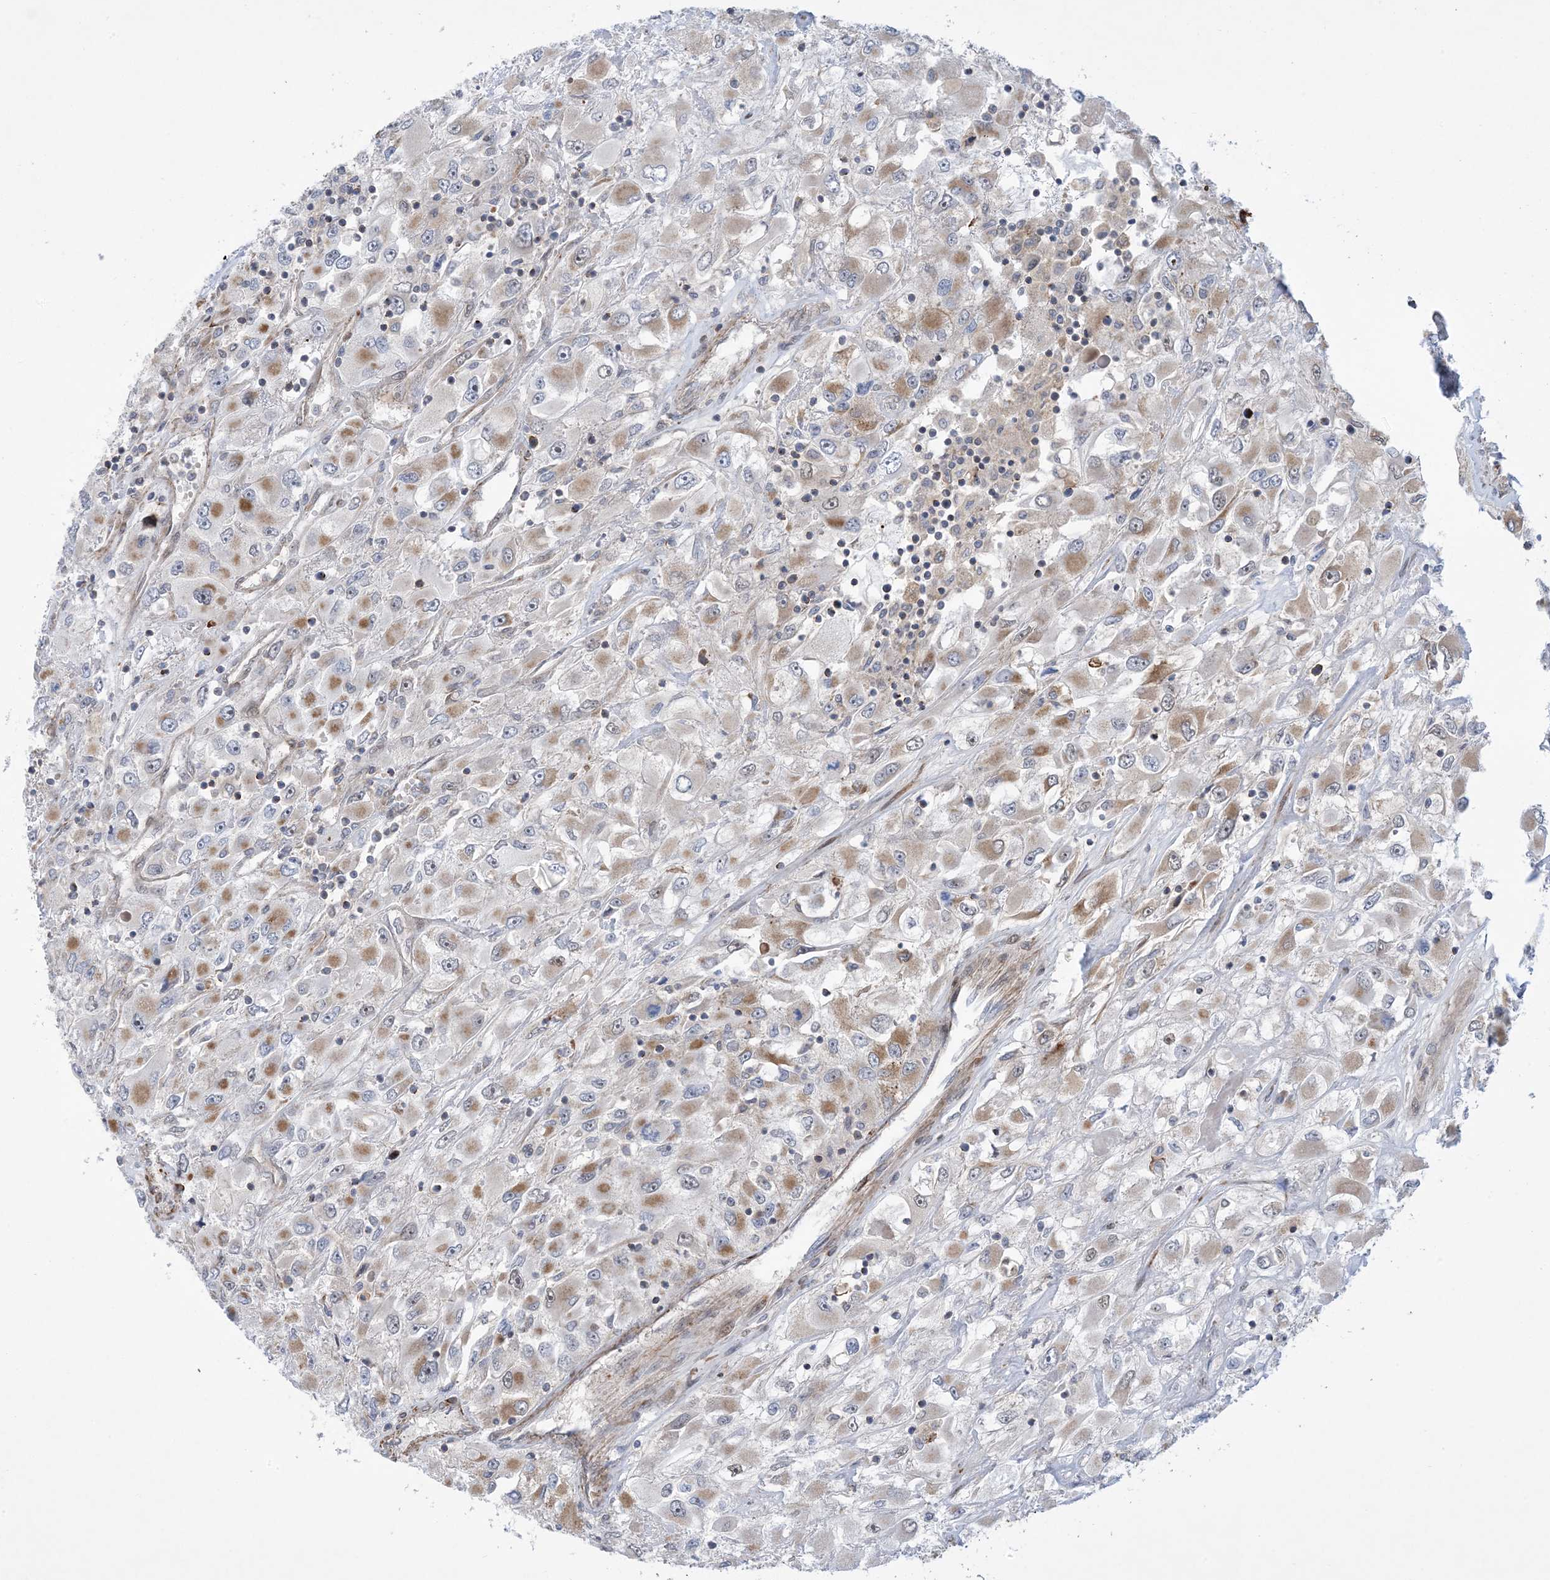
{"staining": {"intensity": "moderate", "quantity": "25%-75%", "location": "cytoplasmic/membranous"}, "tissue": "renal cancer", "cell_type": "Tumor cells", "image_type": "cancer", "snomed": [{"axis": "morphology", "description": "Adenocarcinoma, NOS"}, {"axis": "topography", "description": "Kidney"}], "caption": "Brown immunohistochemical staining in human adenocarcinoma (renal) displays moderate cytoplasmic/membranous expression in approximately 25%-75% of tumor cells.", "gene": "ZNF8", "patient": {"sex": "female", "age": 52}}